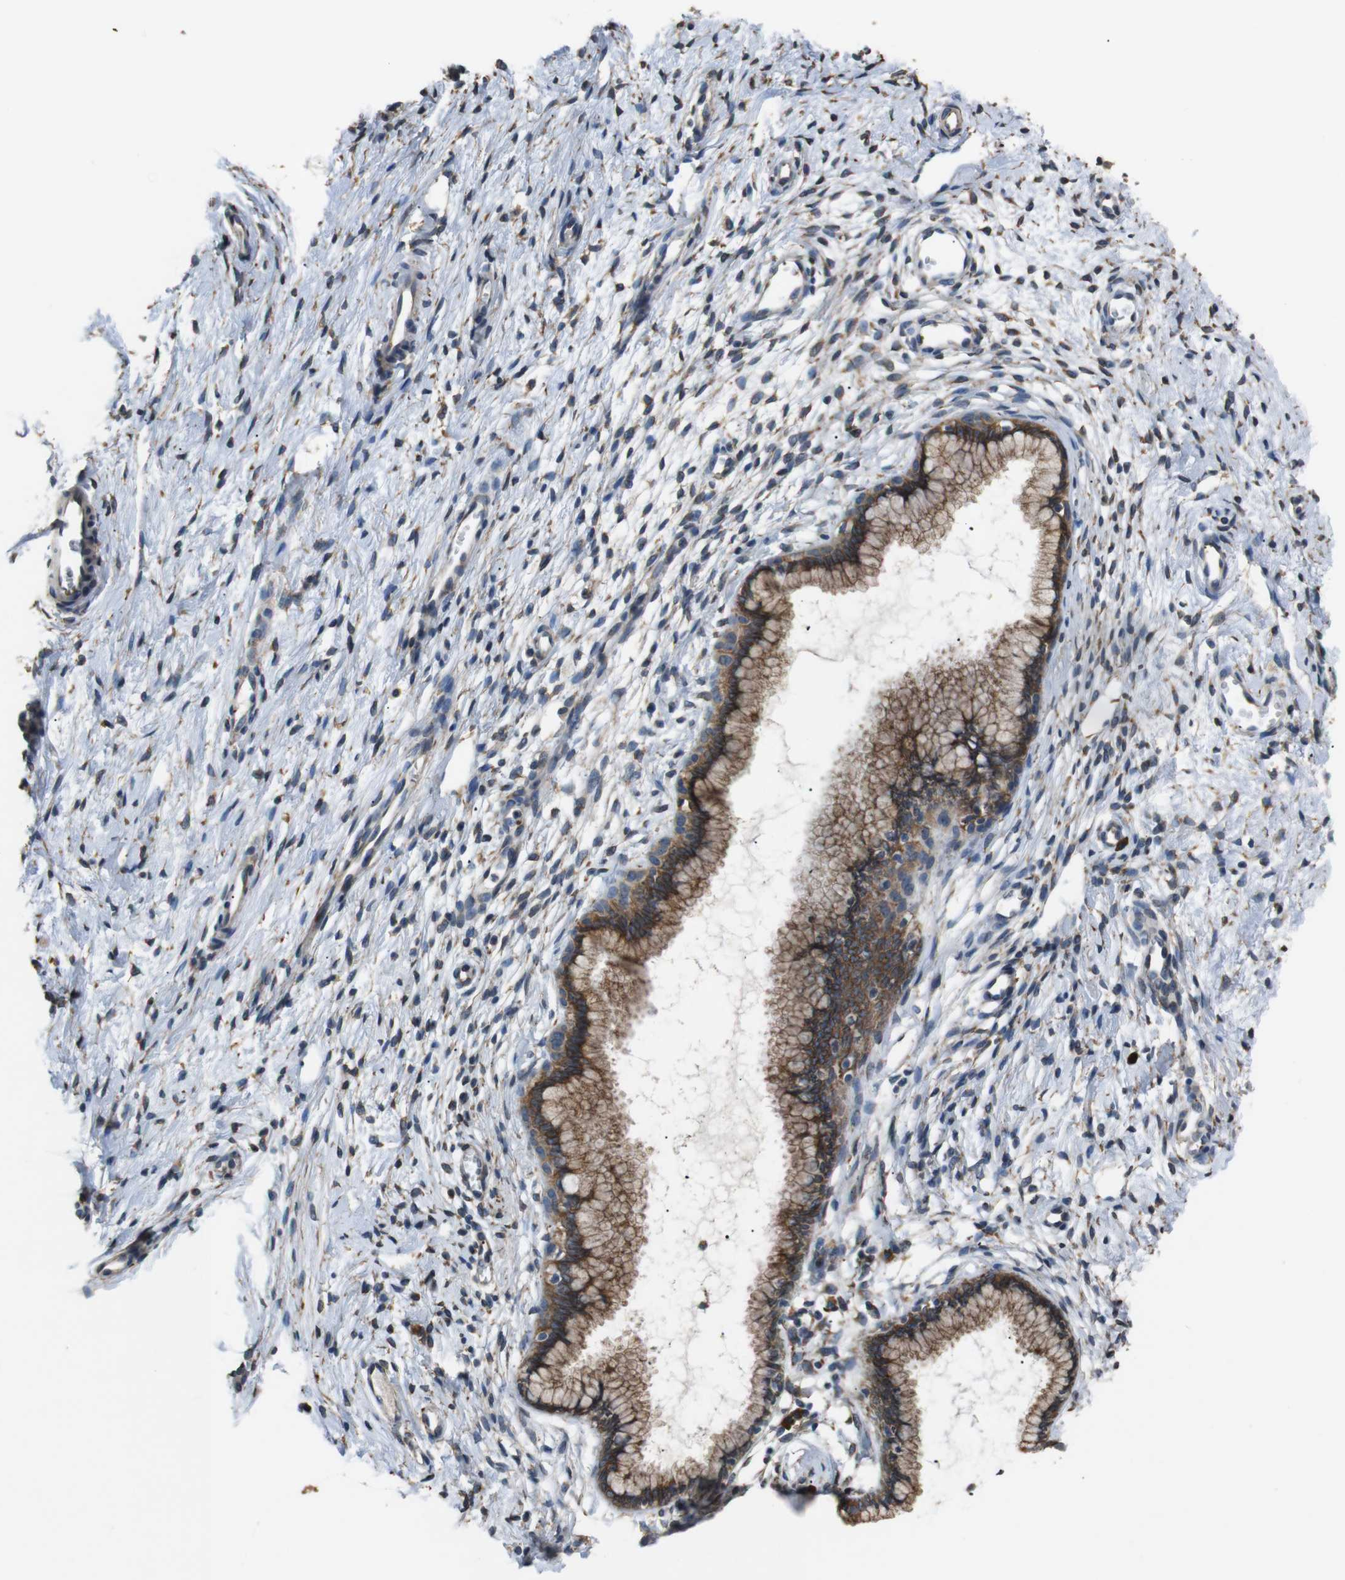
{"staining": {"intensity": "moderate", "quantity": ">75%", "location": "cytoplasmic/membranous"}, "tissue": "cervix", "cell_type": "Glandular cells", "image_type": "normal", "snomed": [{"axis": "morphology", "description": "Normal tissue, NOS"}, {"axis": "topography", "description": "Cervix"}], "caption": "A micrograph of human cervix stained for a protein displays moderate cytoplasmic/membranous brown staining in glandular cells. The staining was performed using DAB, with brown indicating positive protein expression. Nuclei are stained blue with hematoxylin.", "gene": "TMED2", "patient": {"sex": "female", "age": 65}}